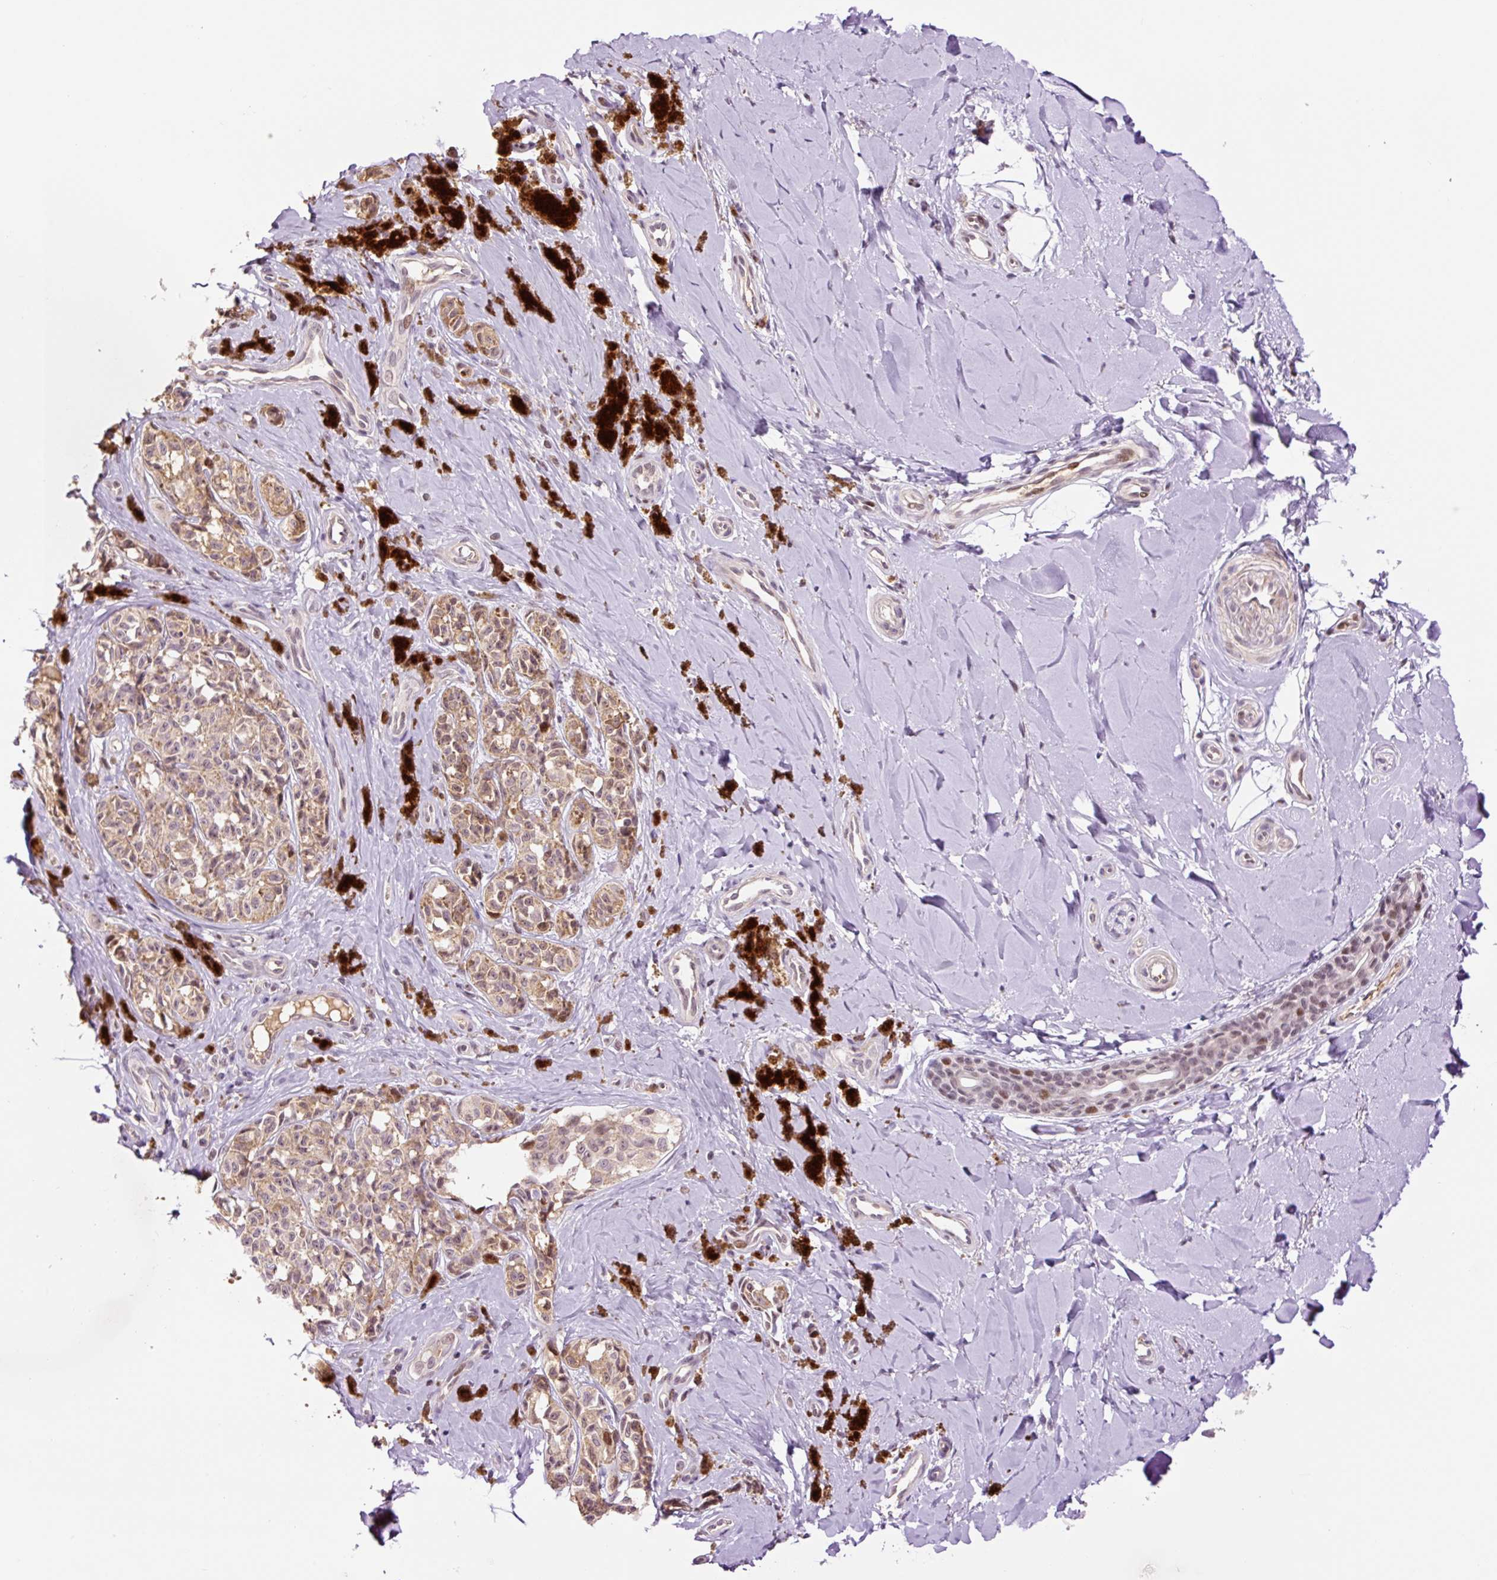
{"staining": {"intensity": "weak", "quantity": ">75%", "location": "cytoplasmic/membranous"}, "tissue": "melanoma", "cell_type": "Tumor cells", "image_type": "cancer", "snomed": [{"axis": "morphology", "description": "Malignant melanoma, NOS"}, {"axis": "topography", "description": "Skin"}], "caption": "This image exhibits immunohistochemistry (IHC) staining of malignant melanoma, with low weak cytoplasmic/membranous positivity in about >75% of tumor cells.", "gene": "DPPA4", "patient": {"sex": "female", "age": 65}}